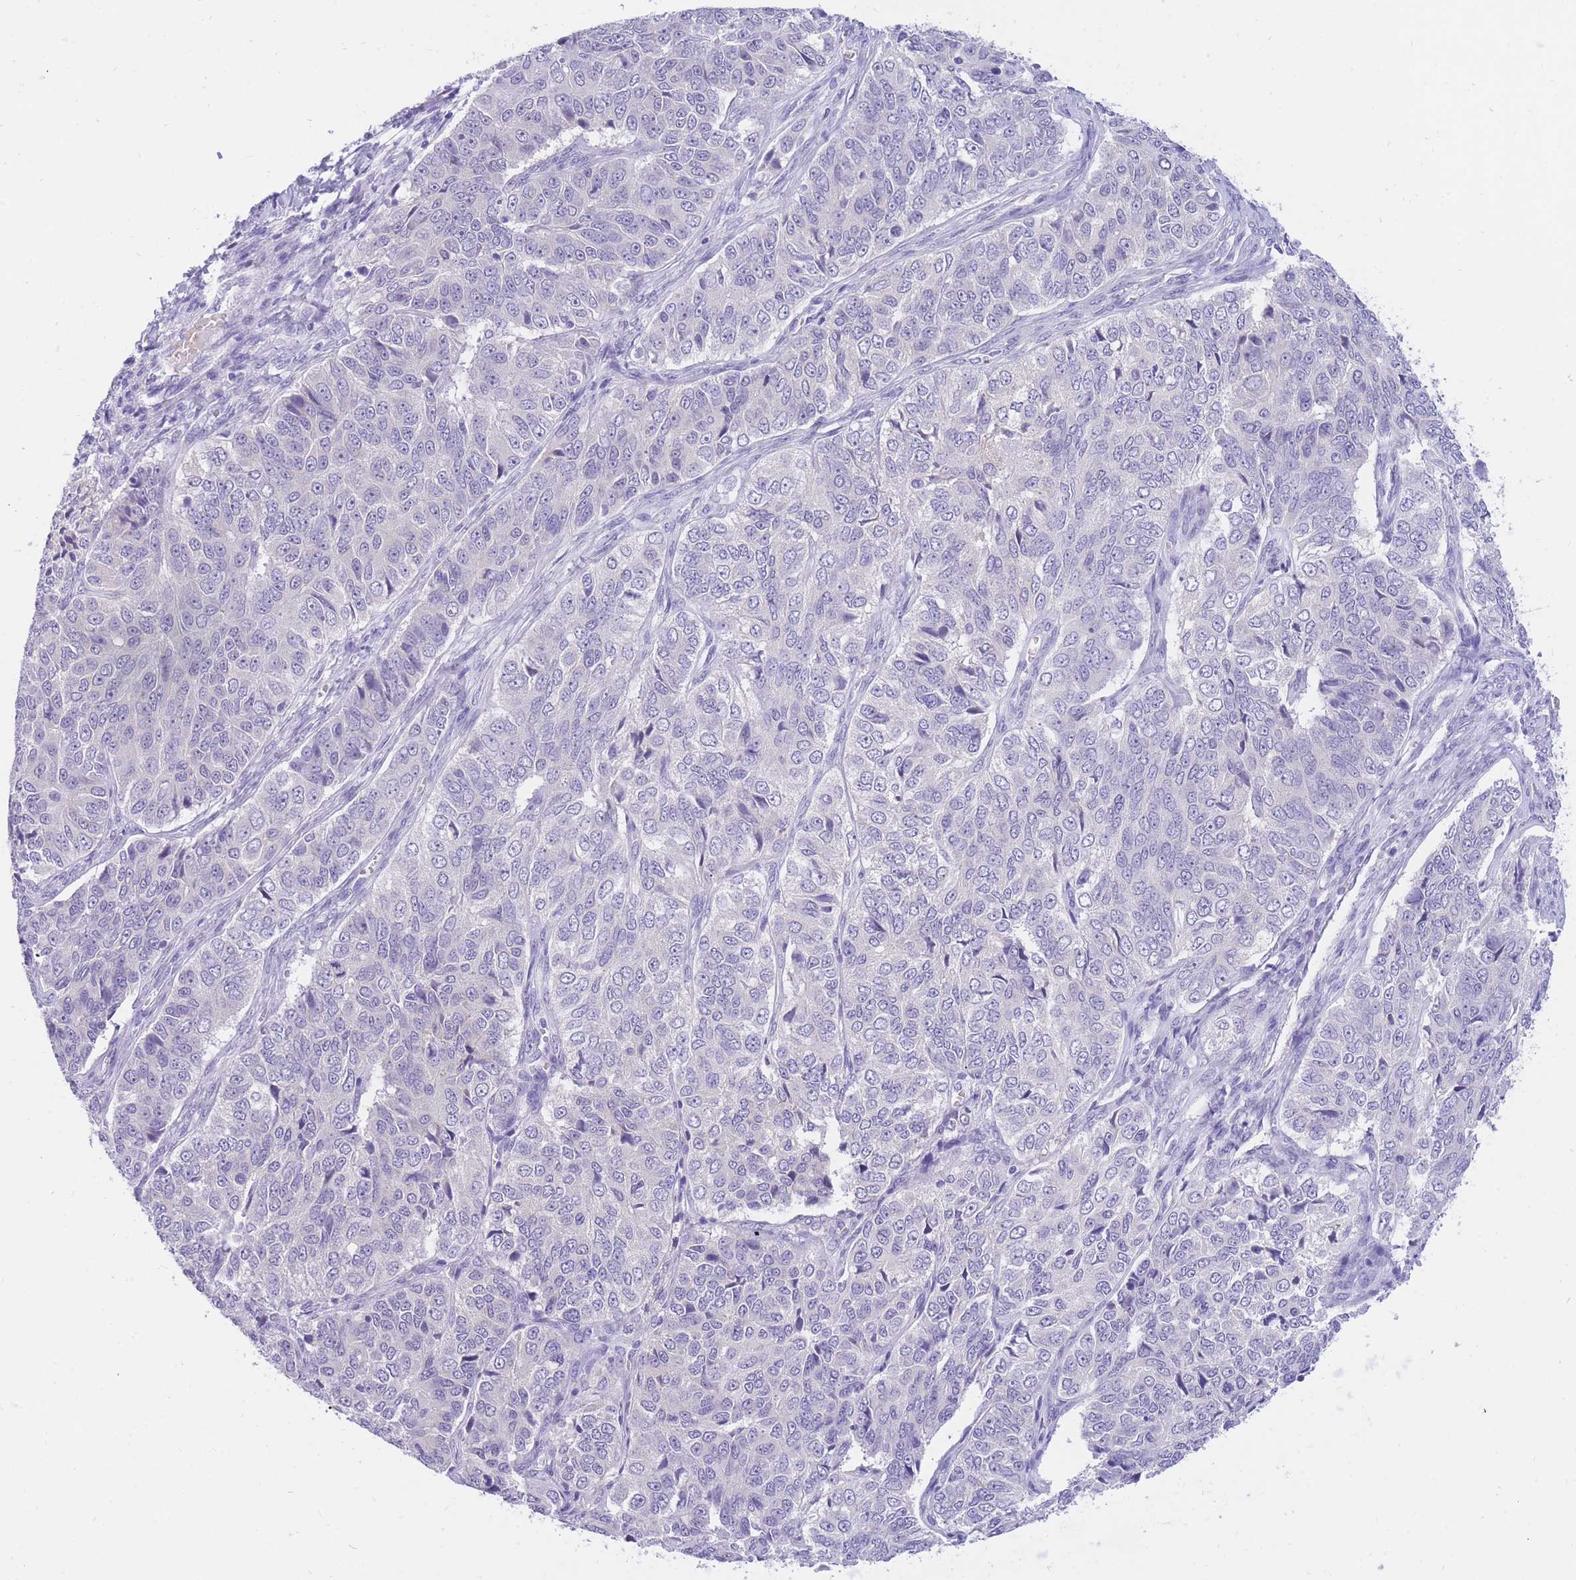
{"staining": {"intensity": "negative", "quantity": "none", "location": "none"}, "tissue": "ovarian cancer", "cell_type": "Tumor cells", "image_type": "cancer", "snomed": [{"axis": "morphology", "description": "Carcinoma, endometroid"}, {"axis": "topography", "description": "Ovary"}], "caption": "The photomicrograph demonstrates no significant staining in tumor cells of ovarian endometroid carcinoma.", "gene": "SSUH2", "patient": {"sex": "female", "age": 51}}